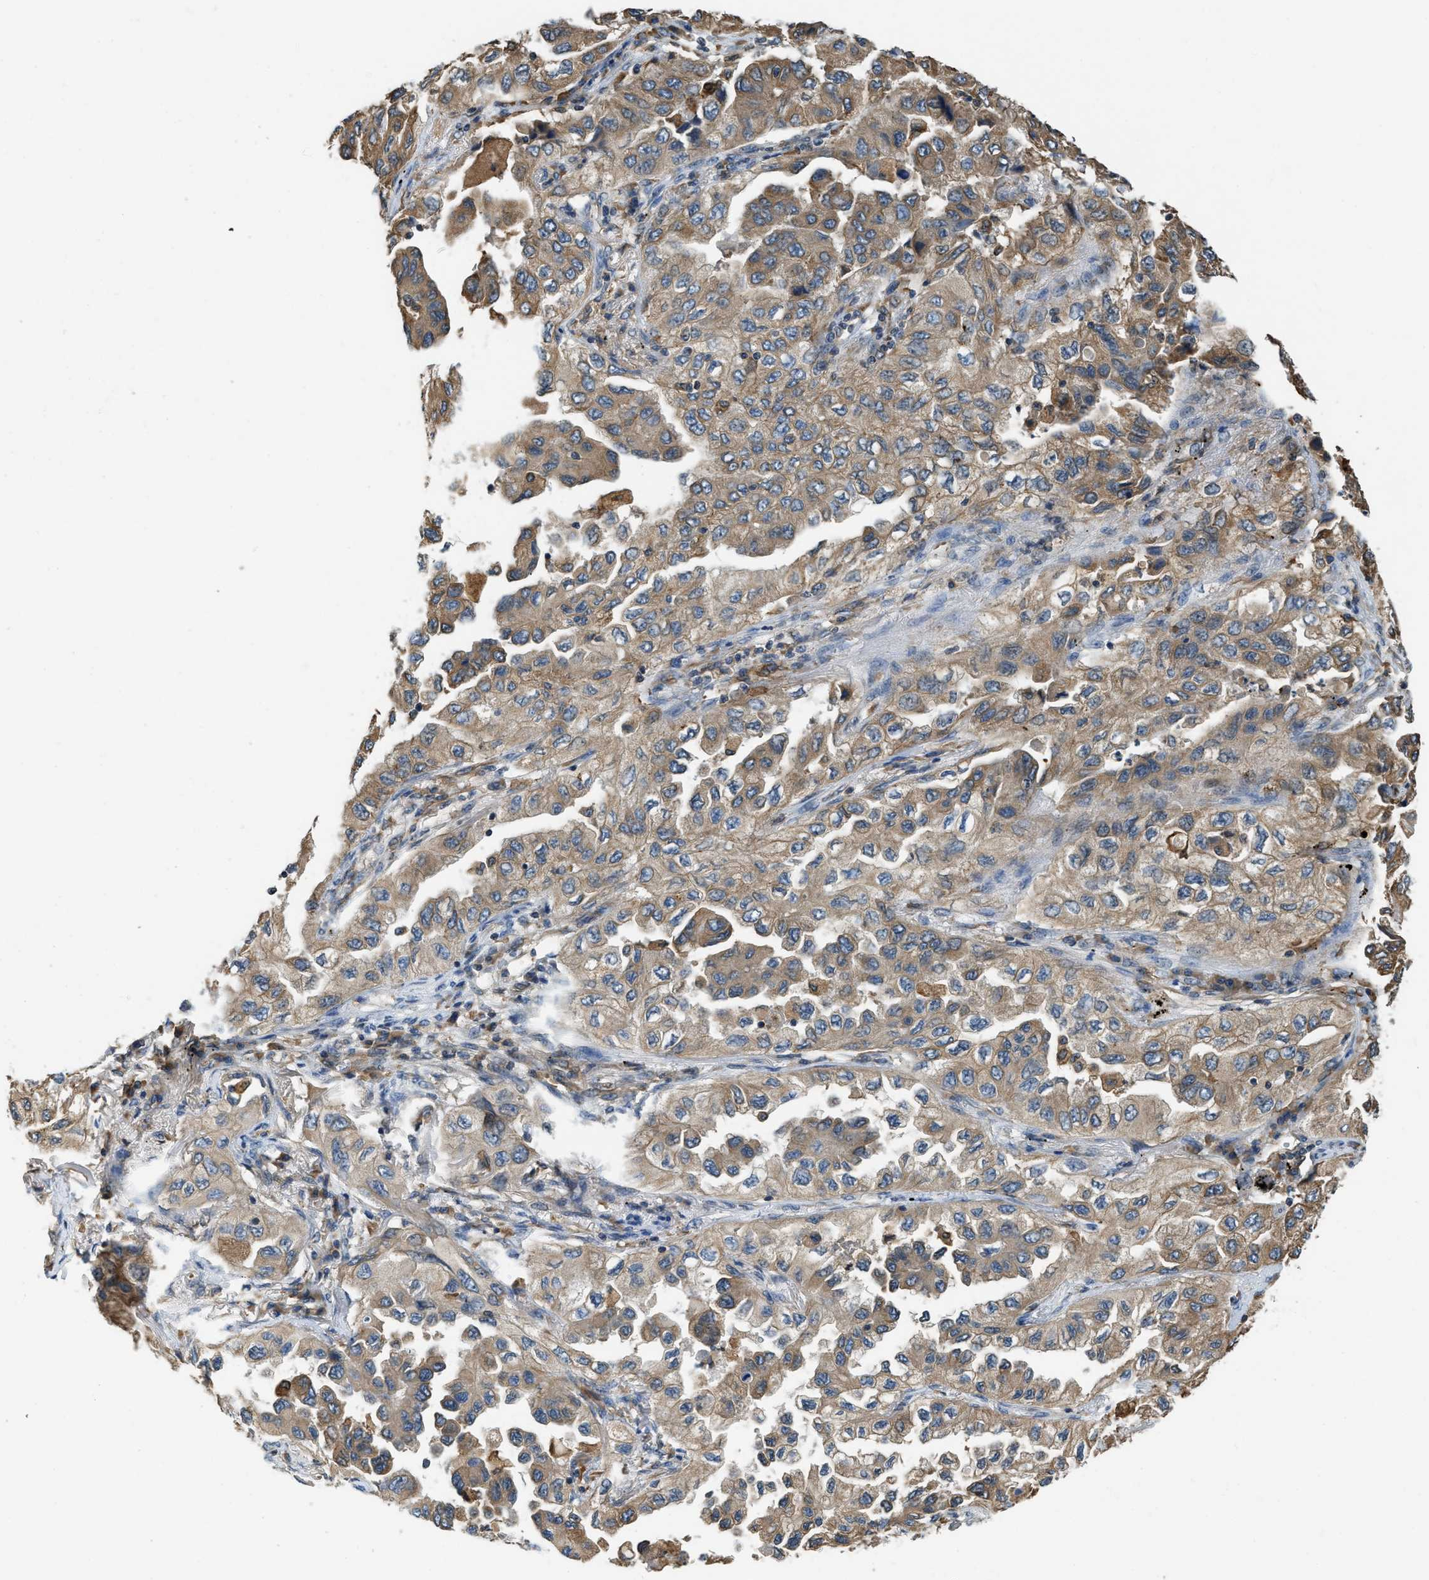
{"staining": {"intensity": "moderate", "quantity": ">75%", "location": "cytoplasmic/membranous"}, "tissue": "lung cancer", "cell_type": "Tumor cells", "image_type": "cancer", "snomed": [{"axis": "morphology", "description": "Adenocarcinoma, NOS"}, {"axis": "topography", "description": "Lung"}], "caption": "Tumor cells display moderate cytoplasmic/membranous expression in approximately >75% of cells in lung cancer (adenocarcinoma). Using DAB (brown) and hematoxylin (blue) stains, captured at high magnification using brightfield microscopy.", "gene": "BCAP31", "patient": {"sex": "female", "age": 65}}